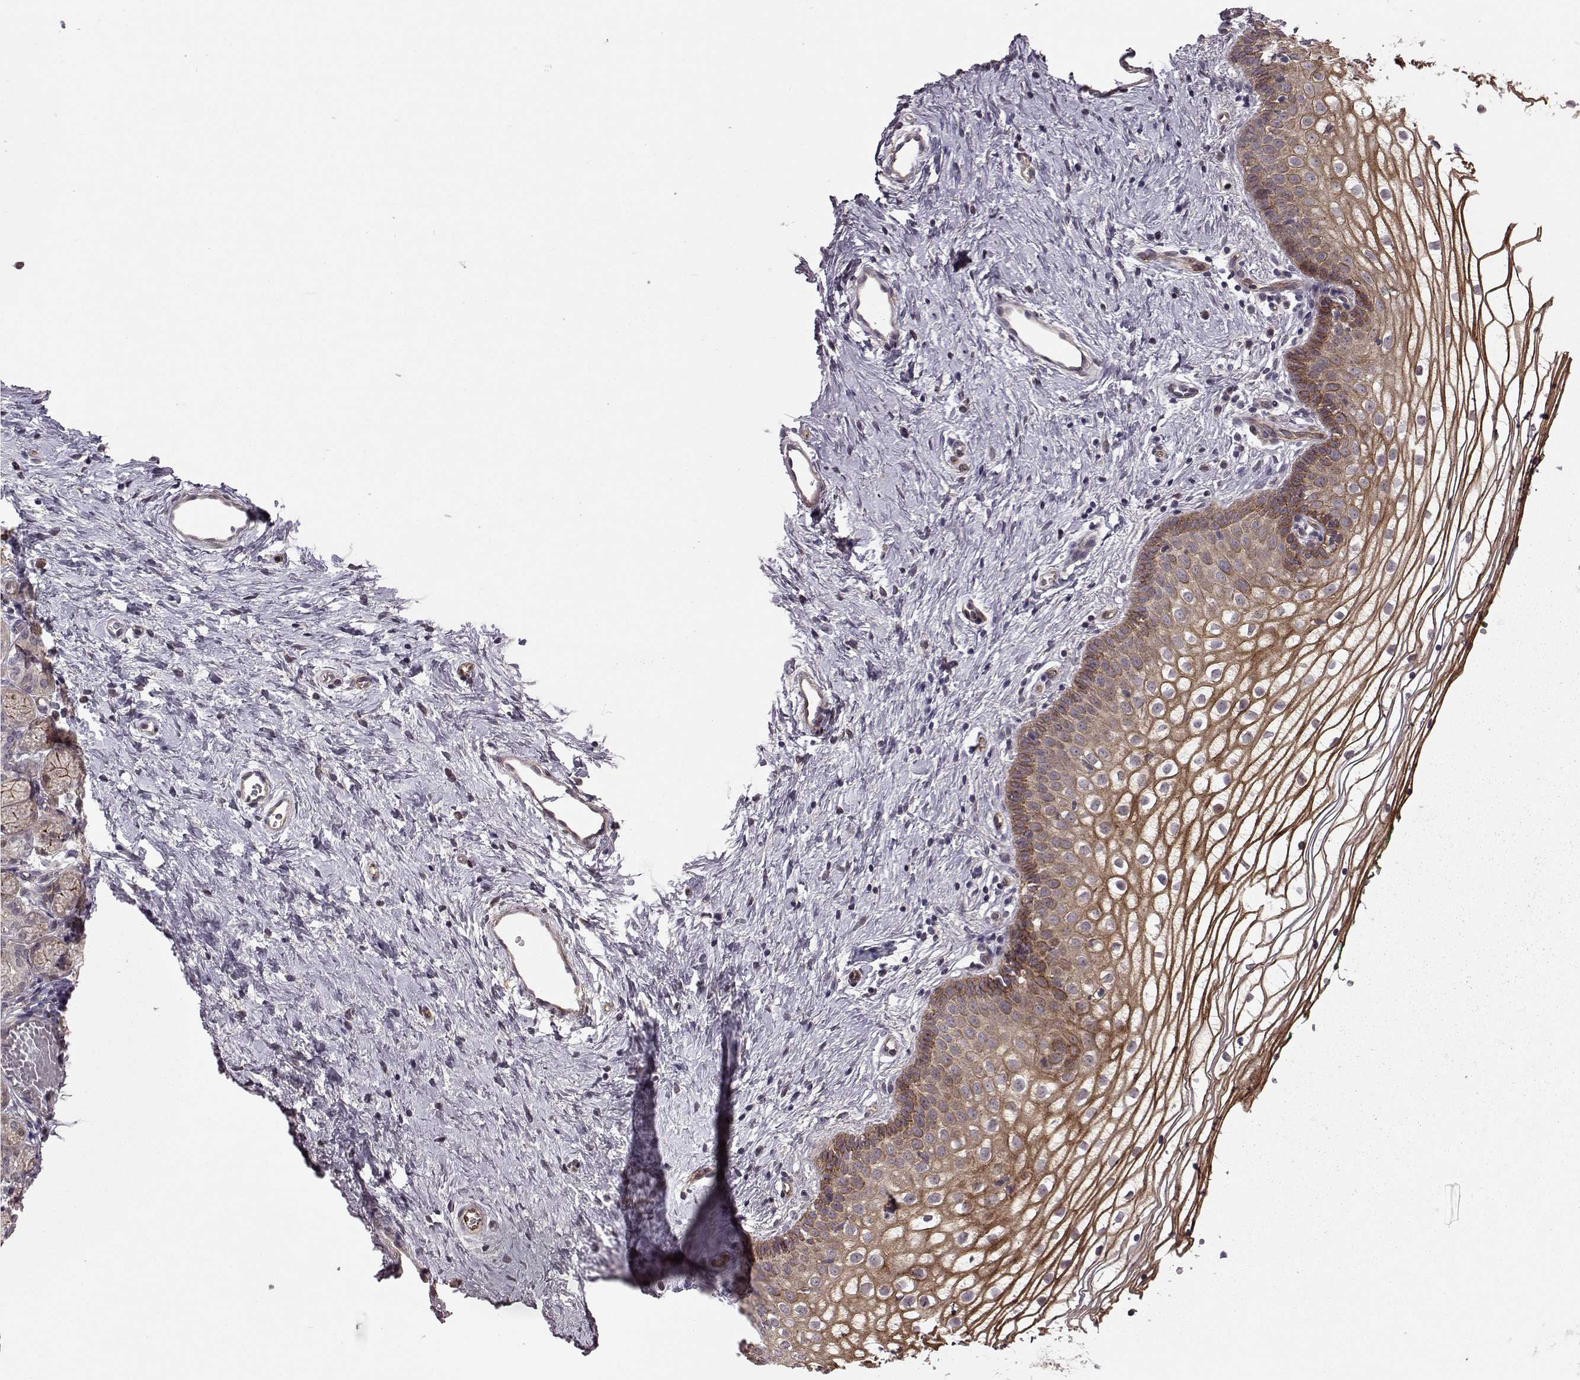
{"staining": {"intensity": "strong", "quantity": ">75%", "location": "cytoplasmic/membranous"}, "tissue": "vagina", "cell_type": "Squamous epithelial cells", "image_type": "normal", "snomed": [{"axis": "morphology", "description": "Normal tissue, NOS"}, {"axis": "topography", "description": "Vagina"}], "caption": "This image exhibits IHC staining of normal vagina, with high strong cytoplasmic/membranous expression in approximately >75% of squamous epithelial cells.", "gene": "SYNPO", "patient": {"sex": "female", "age": 36}}